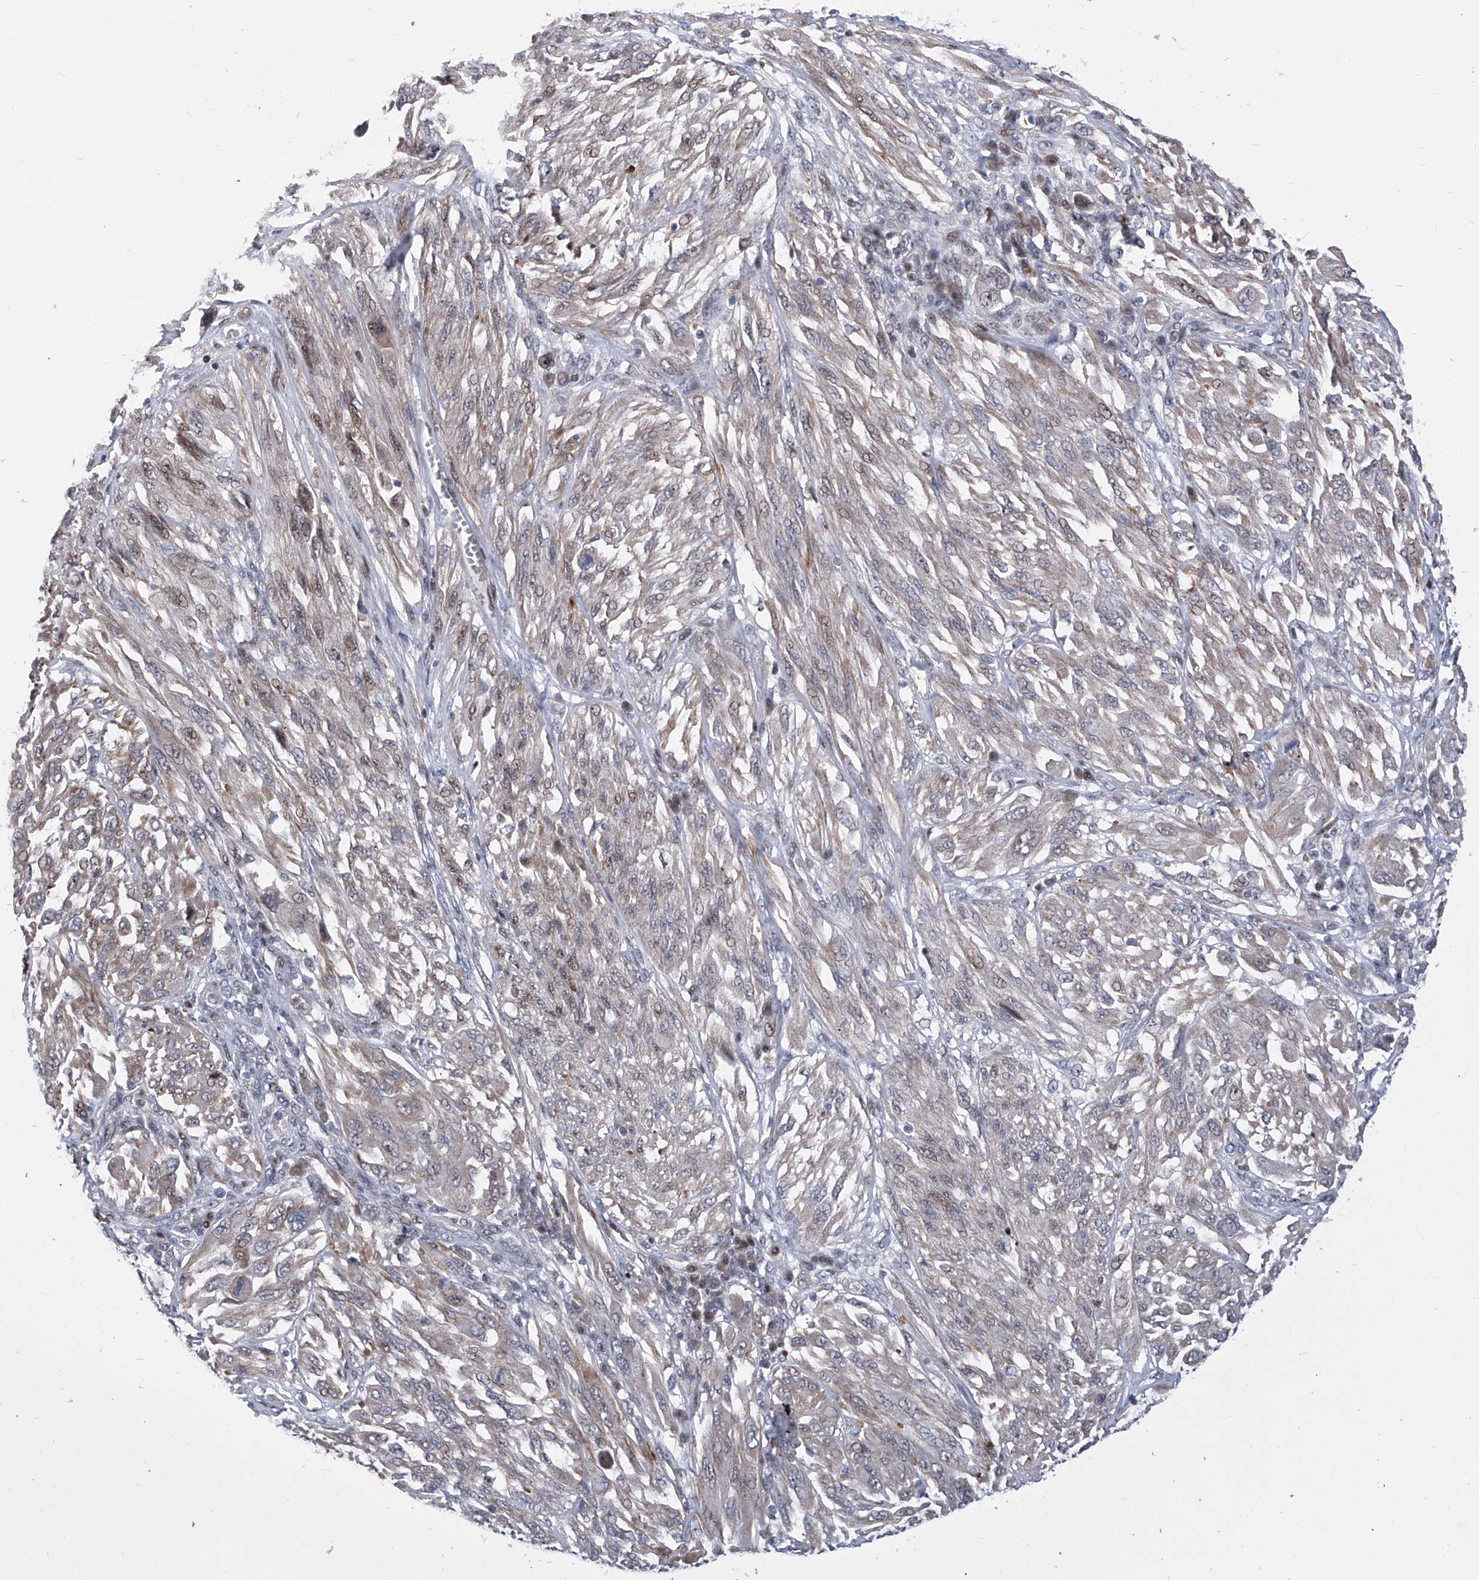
{"staining": {"intensity": "weak", "quantity": "<25%", "location": "cytoplasmic/membranous,nuclear"}, "tissue": "melanoma", "cell_type": "Tumor cells", "image_type": "cancer", "snomed": [{"axis": "morphology", "description": "Malignant melanoma, NOS"}, {"axis": "topography", "description": "Skin"}], "caption": "An IHC histopathology image of melanoma is shown. There is no staining in tumor cells of melanoma.", "gene": "NUFIP1", "patient": {"sex": "female", "age": 91}}